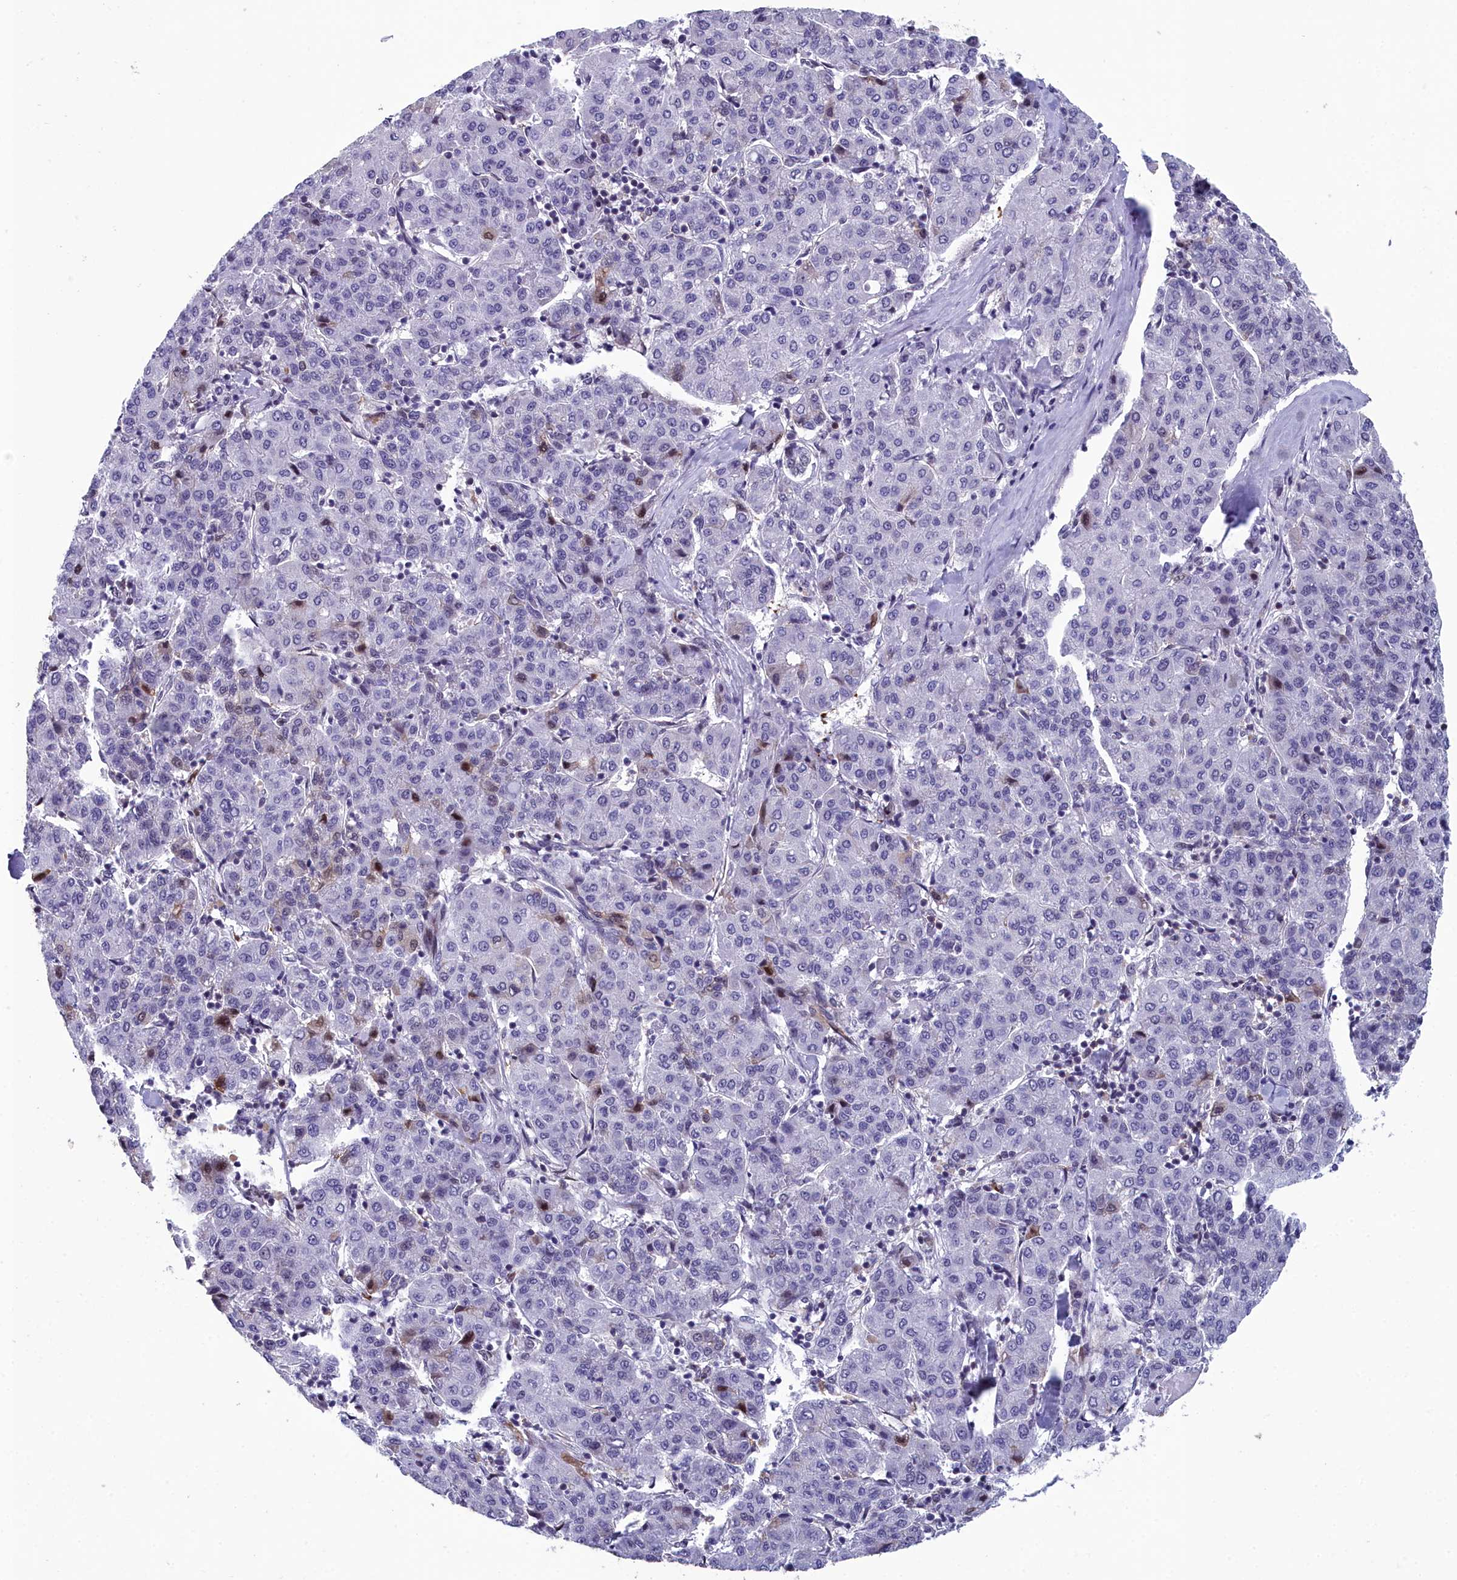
{"staining": {"intensity": "negative", "quantity": "none", "location": "none"}, "tissue": "liver cancer", "cell_type": "Tumor cells", "image_type": "cancer", "snomed": [{"axis": "morphology", "description": "Carcinoma, Hepatocellular, NOS"}, {"axis": "topography", "description": "Liver"}], "caption": "Hepatocellular carcinoma (liver) was stained to show a protein in brown. There is no significant positivity in tumor cells.", "gene": "CCDC97", "patient": {"sex": "male", "age": 65}}